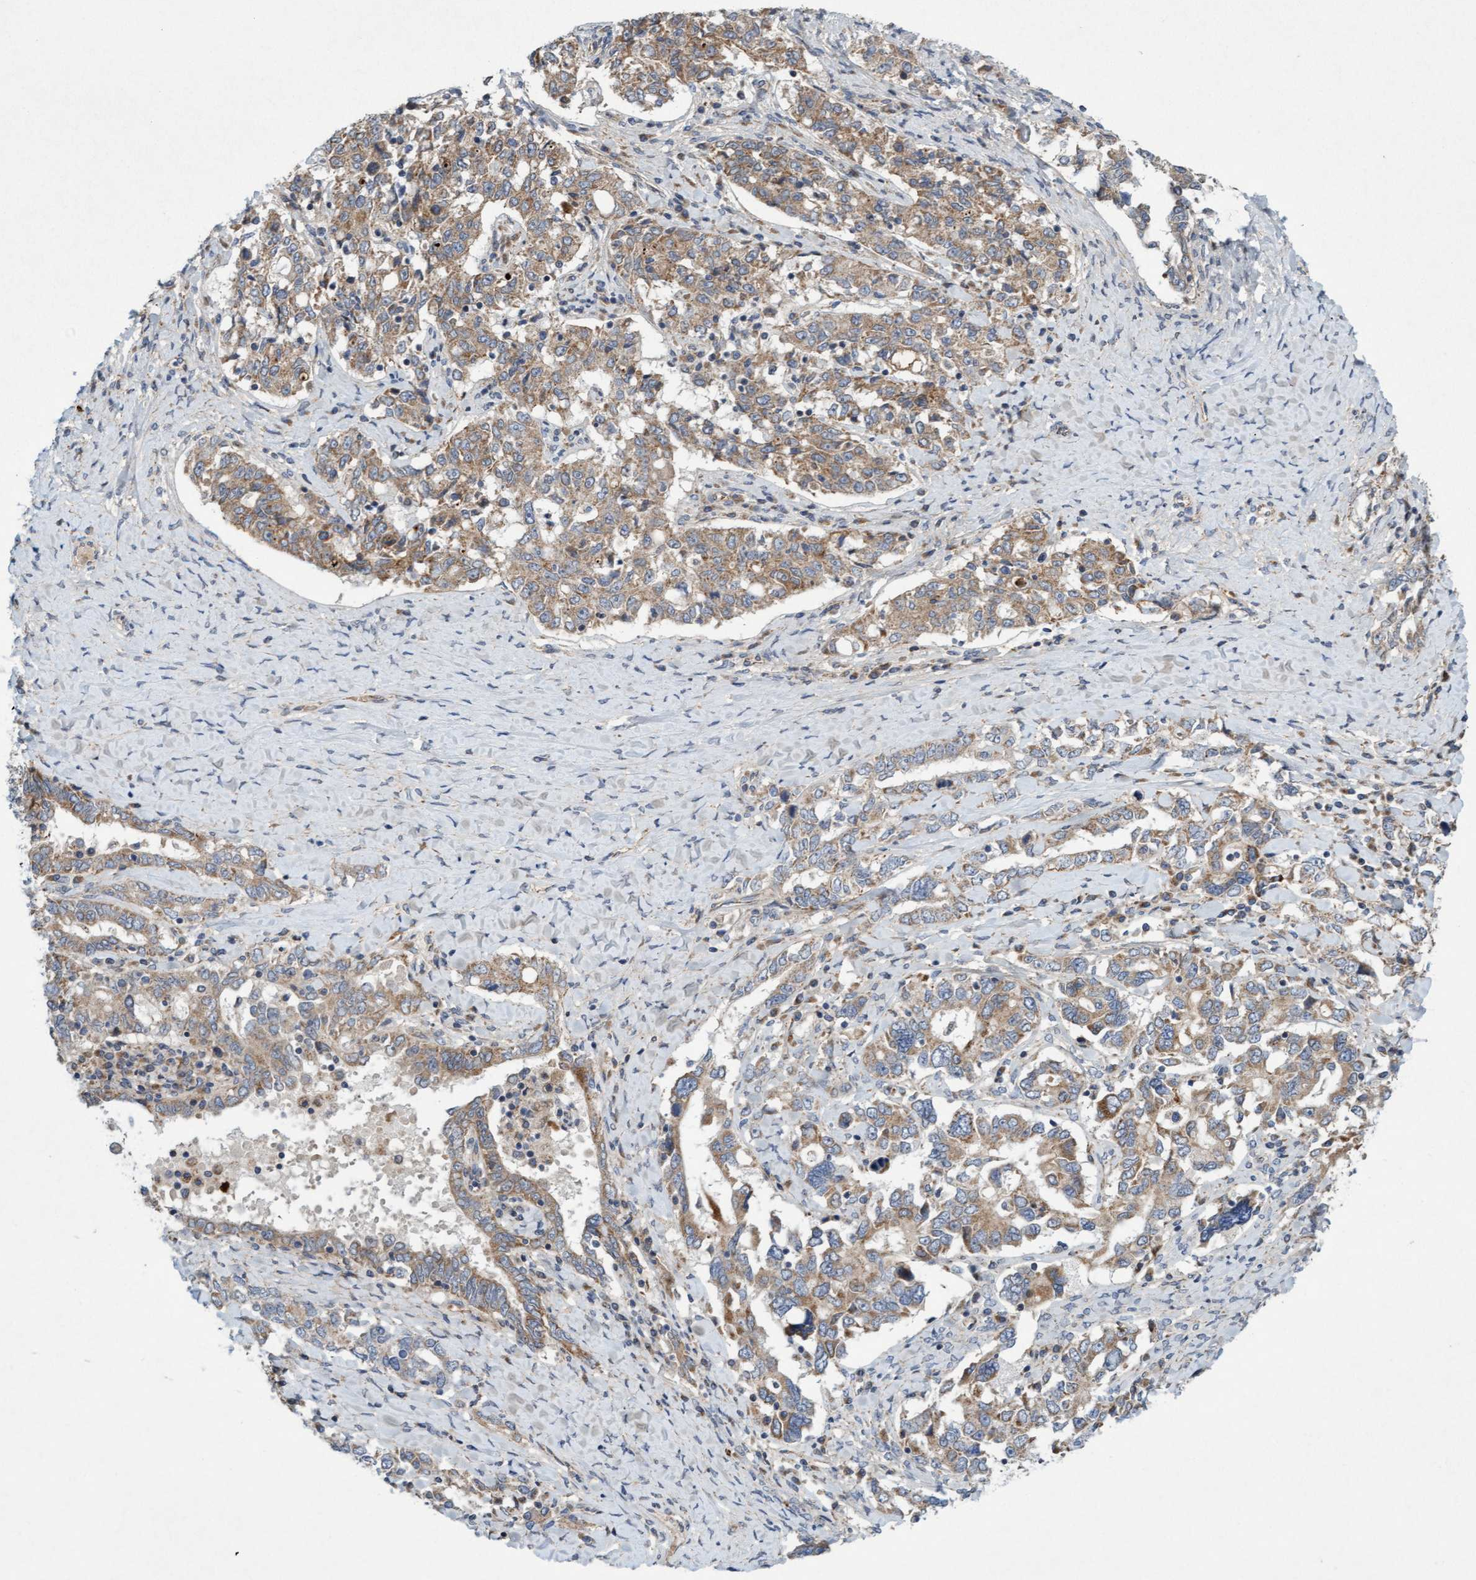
{"staining": {"intensity": "weak", "quantity": ">75%", "location": "cytoplasmic/membranous"}, "tissue": "ovarian cancer", "cell_type": "Tumor cells", "image_type": "cancer", "snomed": [{"axis": "morphology", "description": "Carcinoma, endometroid"}, {"axis": "topography", "description": "Ovary"}], "caption": "Human endometroid carcinoma (ovarian) stained for a protein (brown) displays weak cytoplasmic/membranous positive staining in approximately >75% of tumor cells.", "gene": "DDHD2", "patient": {"sex": "female", "age": 62}}